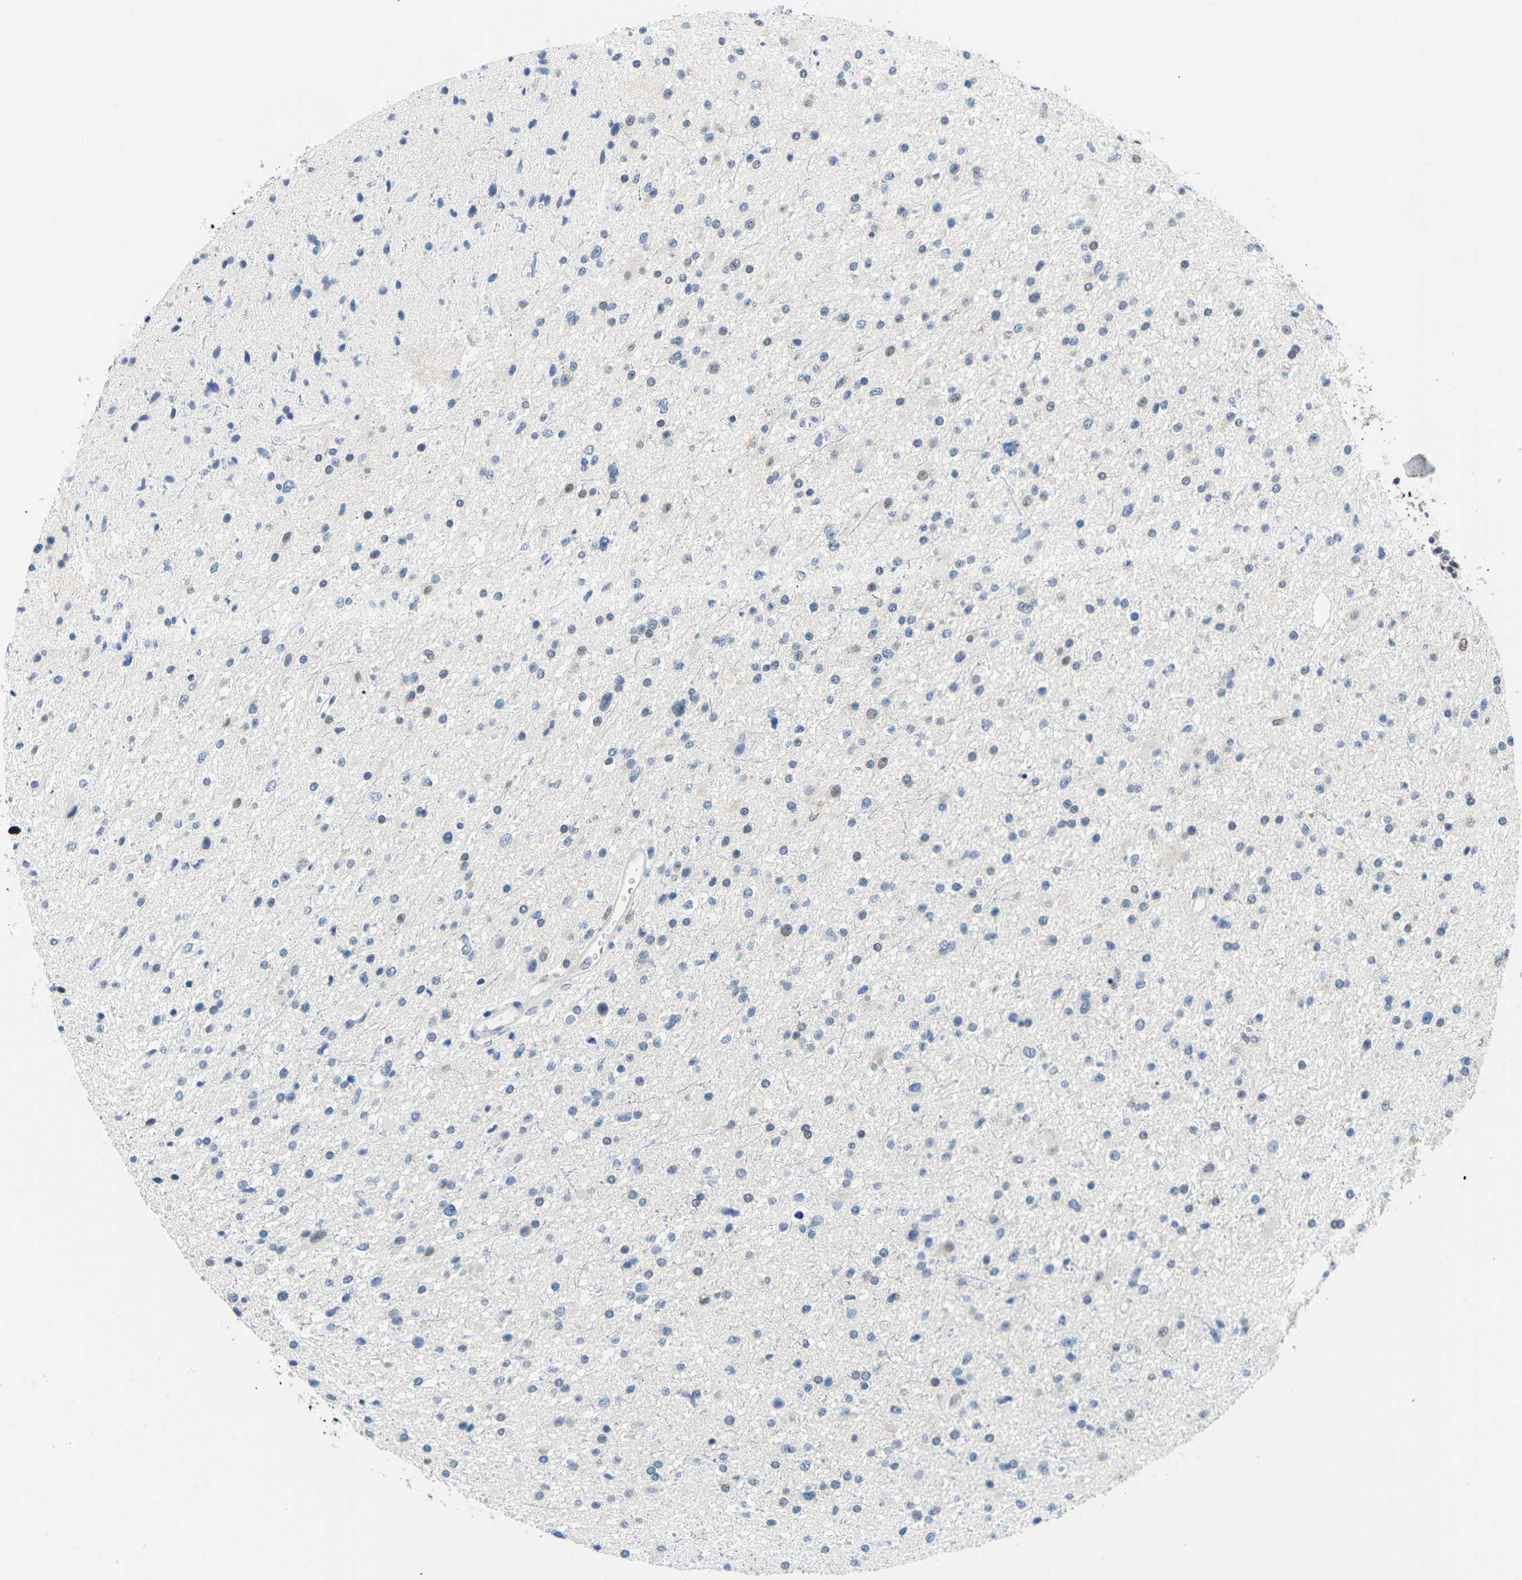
{"staining": {"intensity": "weak", "quantity": "<25%", "location": "nuclear"}, "tissue": "glioma", "cell_type": "Tumor cells", "image_type": "cancer", "snomed": [{"axis": "morphology", "description": "Glioma, malignant, High grade"}, {"axis": "topography", "description": "Brain"}], "caption": "The micrograph shows no staining of tumor cells in high-grade glioma (malignant).", "gene": "UBA7", "patient": {"sex": "male", "age": 33}}